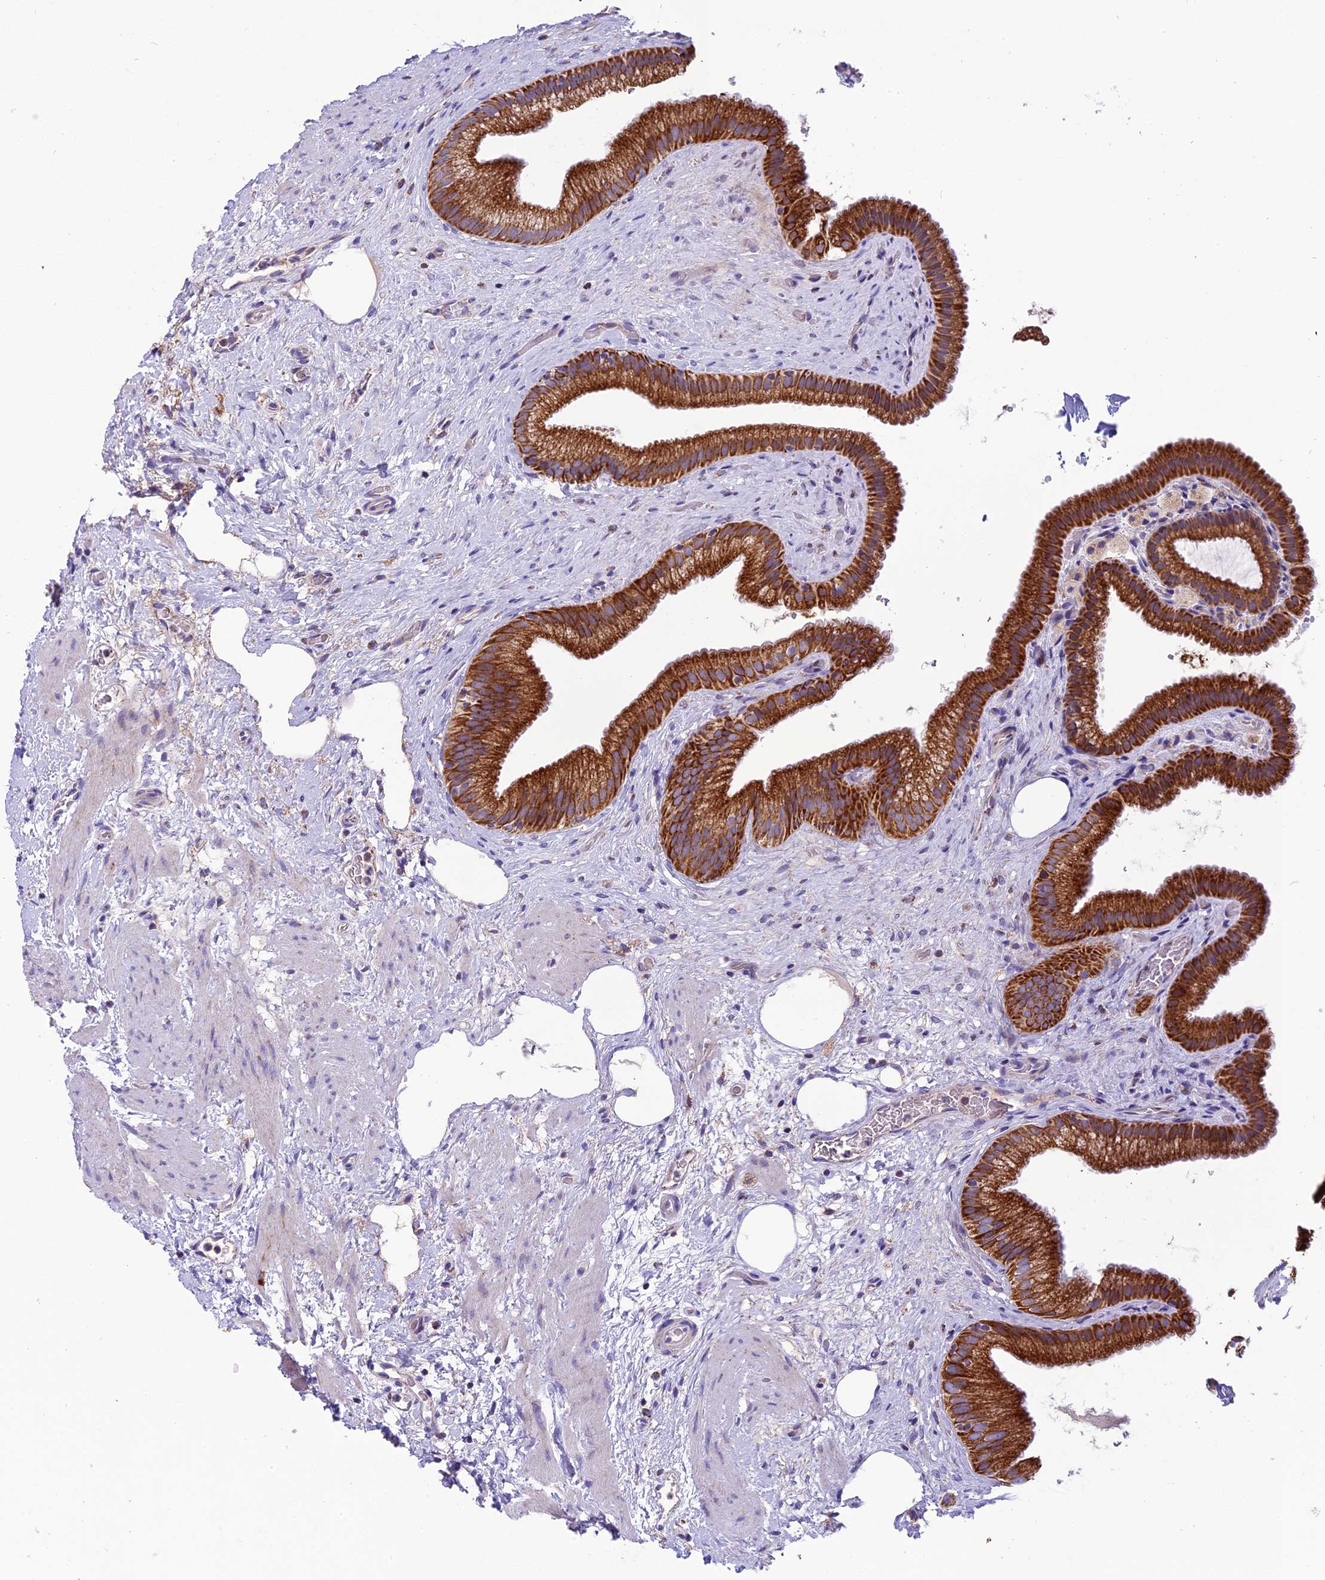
{"staining": {"intensity": "strong", "quantity": ">75%", "location": "cytoplasmic/membranous"}, "tissue": "gallbladder", "cell_type": "Glandular cells", "image_type": "normal", "snomed": [{"axis": "morphology", "description": "Normal tissue, NOS"}, {"axis": "morphology", "description": "Inflammation, NOS"}, {"axis": "topography", "description": "Gallbladder"}], "caption": "A brown stain highlights strong cytoplasmic/membranous expression of a protein in glandular cells of normal gallbladder. (DAB = brown stain, brightfield microscopy at high magnification).", "gene": "MRPS34", "patient": {"sex": "male", "age": 51}}